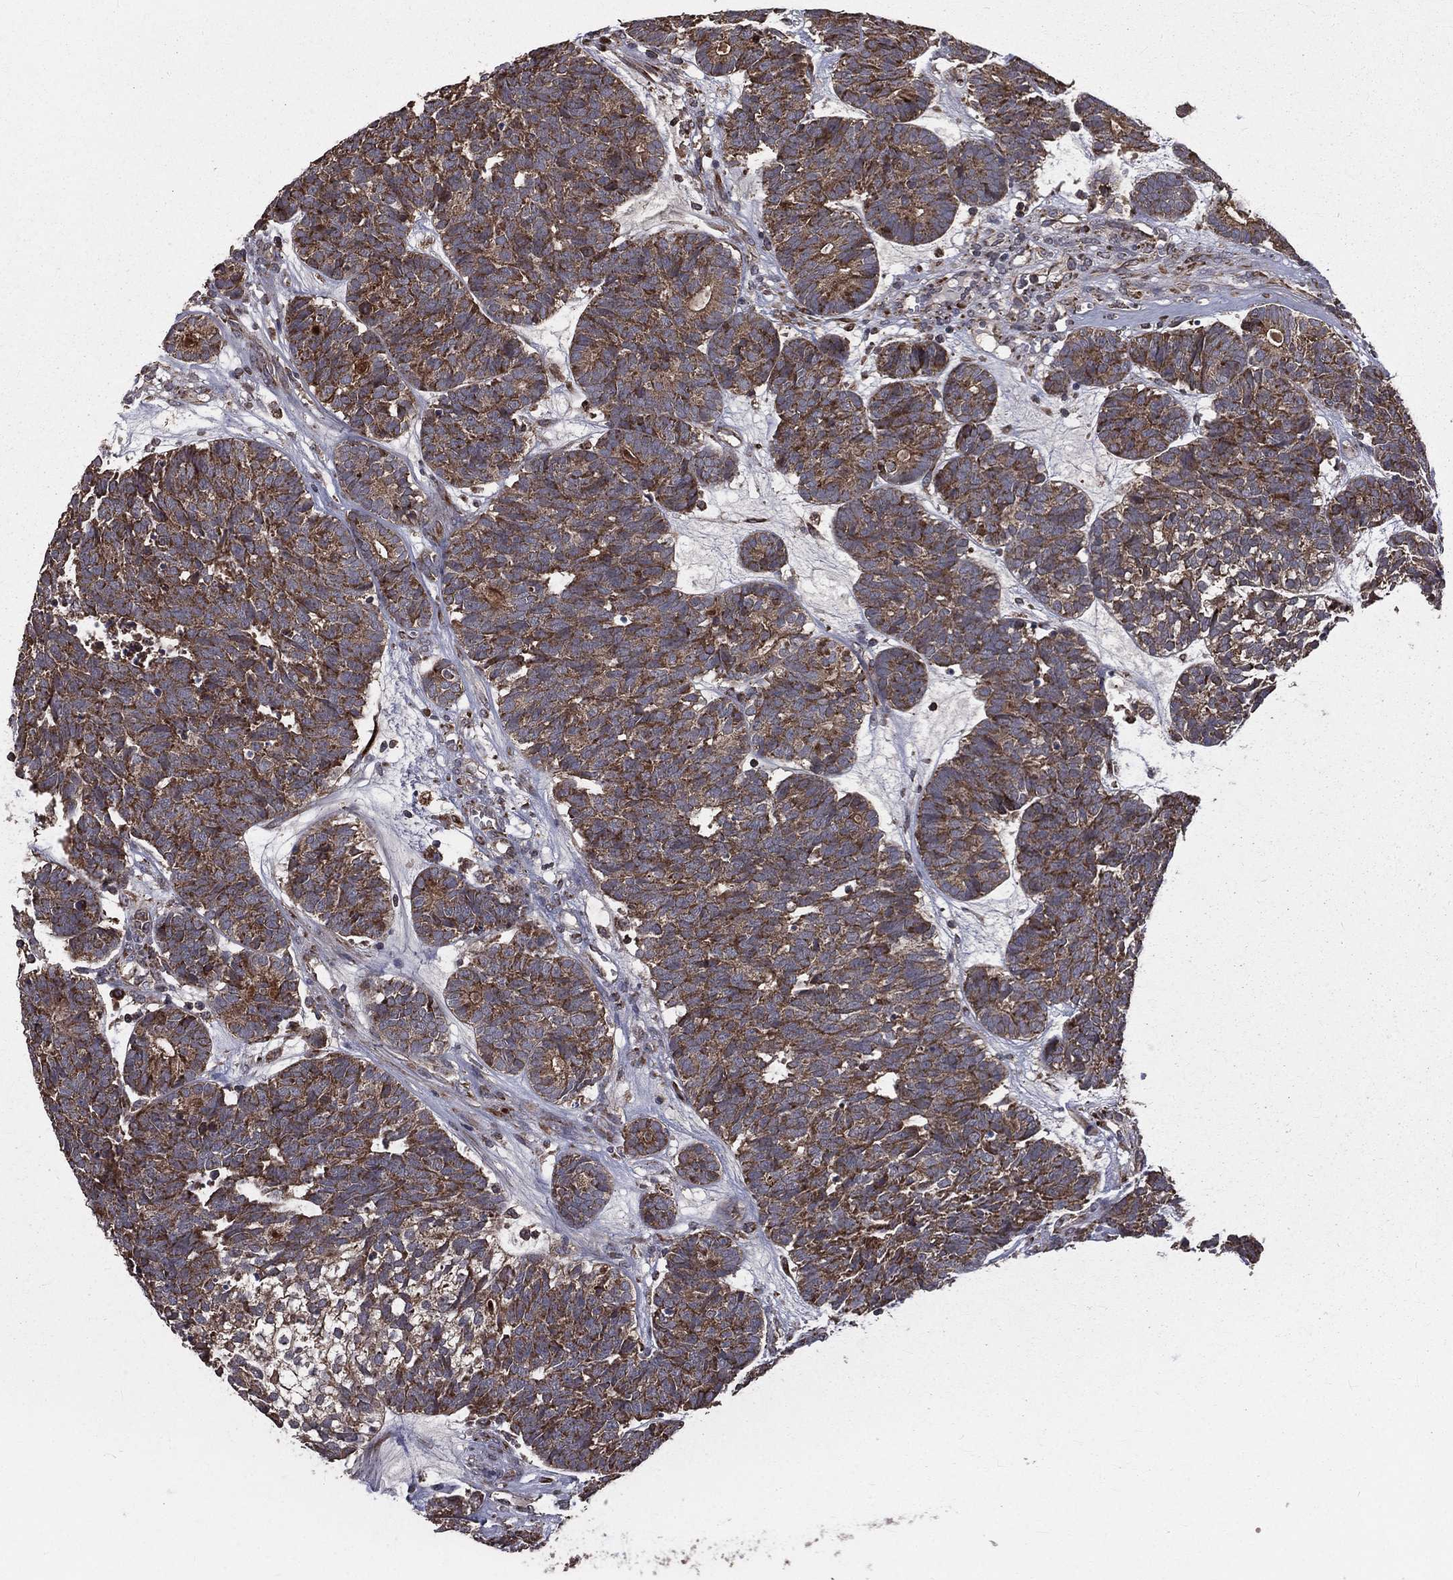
{"staining": {"intensity": "moderate", "quantity": ">75%", "location": "cytoplasmic/membranous"}, "tissue": "head and neck cancer", "cell_type": "Tumor cells", "image_type": "cancer", "snomed": [{"axis": "morphology", "description": "Adenocarcinoma, NOS"}, {"axis": "topography", "description": "Head-Neck"}], "caption": "Tumor cells reveal medium levels of moderate cytoplasmic/membranous staining in approximately >75% of cells in adenocarcinoma (head and neck).", "gene": "OLFML1", "patient": {"sex": "female", "age": 81}}